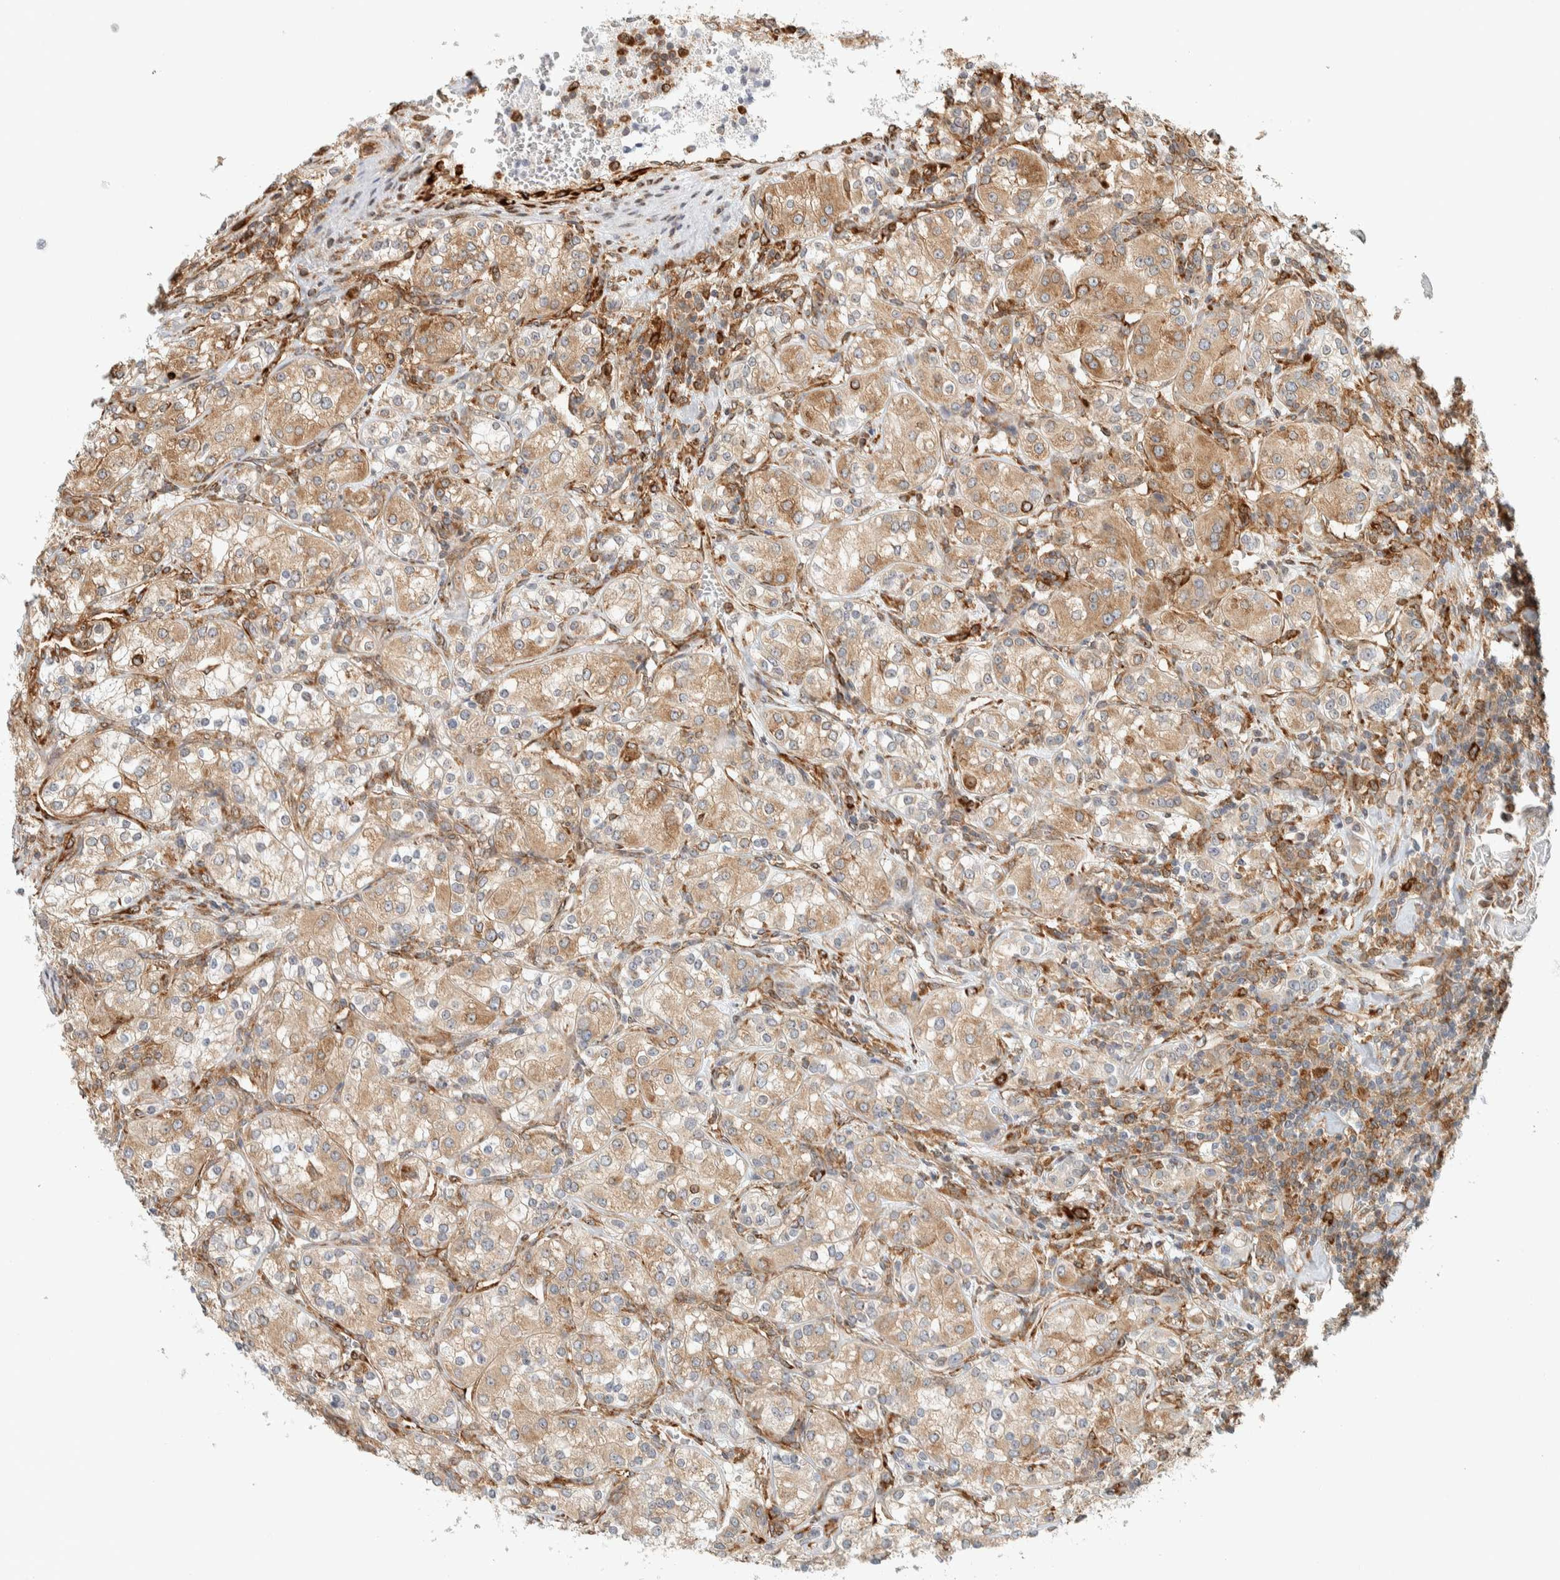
{"staining": {"intensity": "moderate", "quantity": ">75%", "location": "cytoplasmic/membranous"}, "tissue": "renal cancer", "cell_type": "Tumor cells", "image_type": "cancer", "snomed": [{"axis": "morphology", "description": "Adenocarcinoma, NOS"}, {"axis": "topography", "description": "Kidney"}], "caption": "The micrograph displays a brown stain indicating the presence of a protein in the cytoplasmic/membranous of tumor cells in renal cancer (adenocarcinoma).", "gene": "LLGL2", "patient": {"sex": "male", "age": 77}}